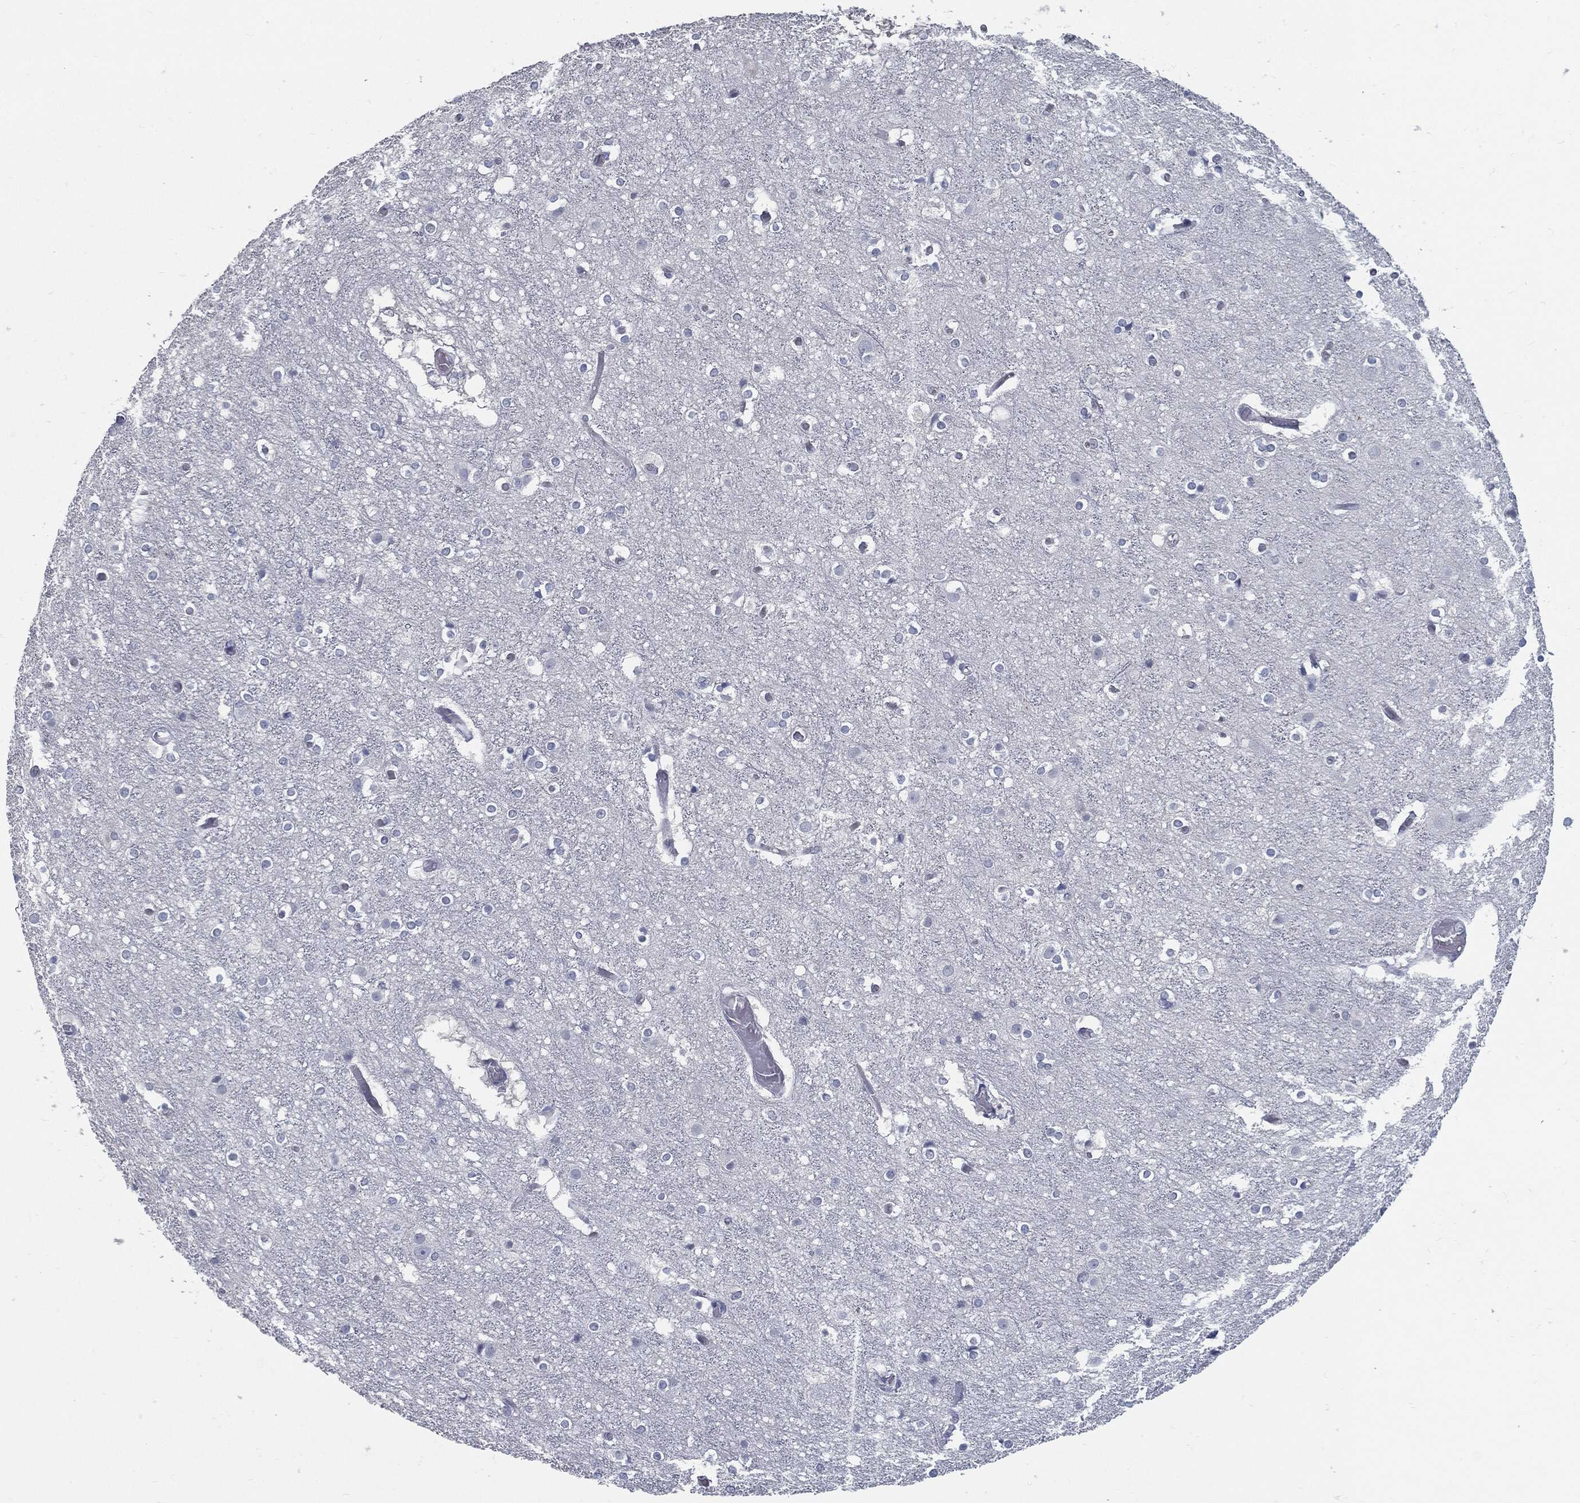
{"staining": {"intensity": "negative", "quantity": "none", "location": "none"}, "tissue": "cerebral cortex", "cell_type": "Endothelial cells", "image_type": "normal", "snomed": [{"axis": "morphology", "description": "Normal tissue, NOS"}, {"axis": "topography", "description": "Cerebral cortex"}], "caption": "Immunohistochemistry micrograph of benign cerebral cortex stained for a protein (brown), which reveals no positivity in endothelial cells. (Immunohistochemistry (ihc), brightfield microscopy, high magnification).", "gene": "PROM1", "patient": {"sex": "female", "age": 52}}